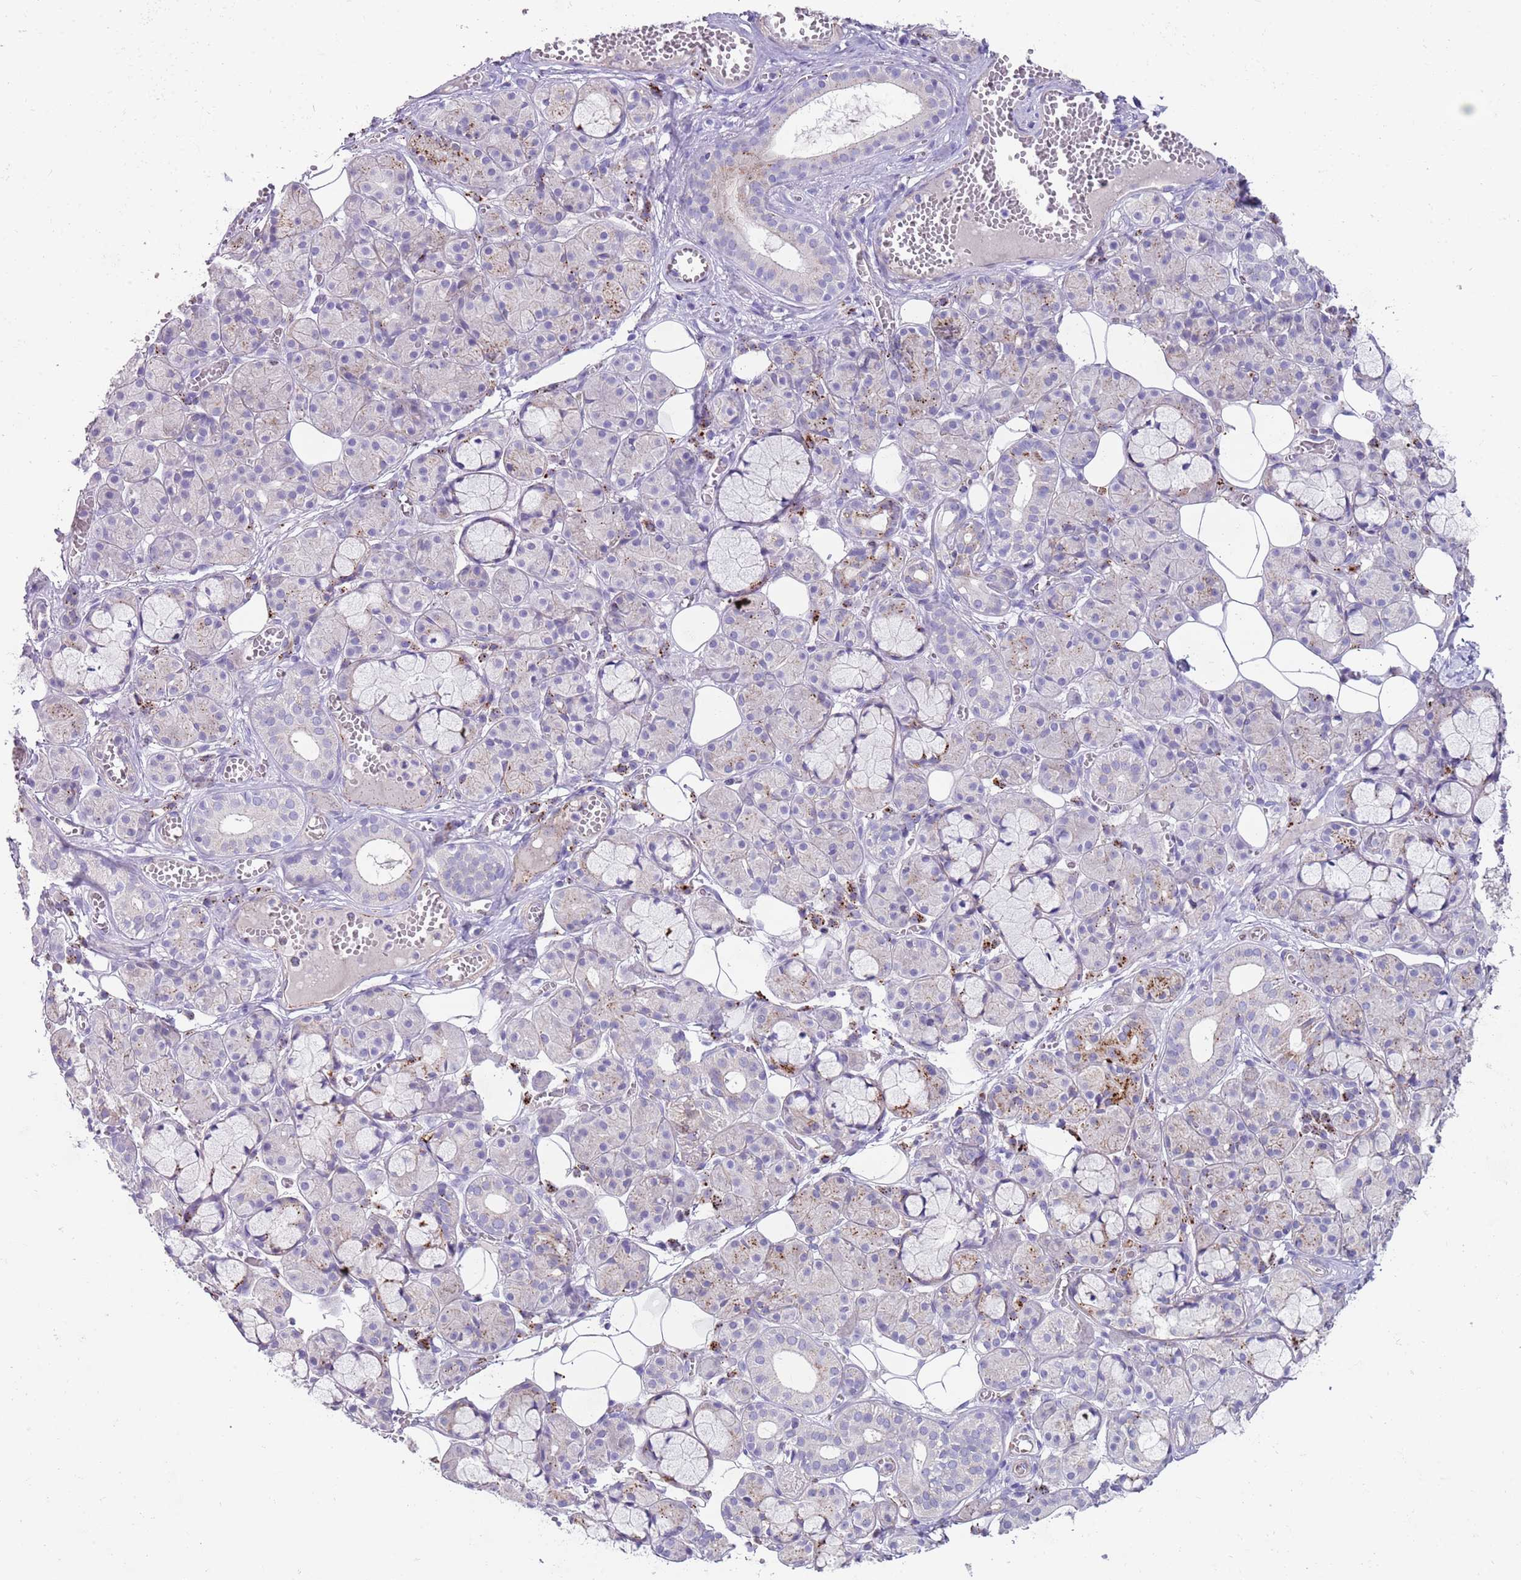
{"staining": {"intensity": "strong", "quantity": "<25%", "location": "cytoplasmic/membranous"}, "tissue": "salivary gland", "cell_type": "Glandular cells", "image_type": "normal", "snomed": [{"axis": "morphology", "description": "Normal tissue, NOS"}, {"axis": "topography", "description": "Salivary gland"}], "caption": "An immunohistochemistry image of normal tissue is shown. Protein staining in brown highlights strong cytoplasmic/membranous positivity in salivary gland within glandular cells.", "gene": "LRRN3", "patient": {"sex": "male", "age": 63}}